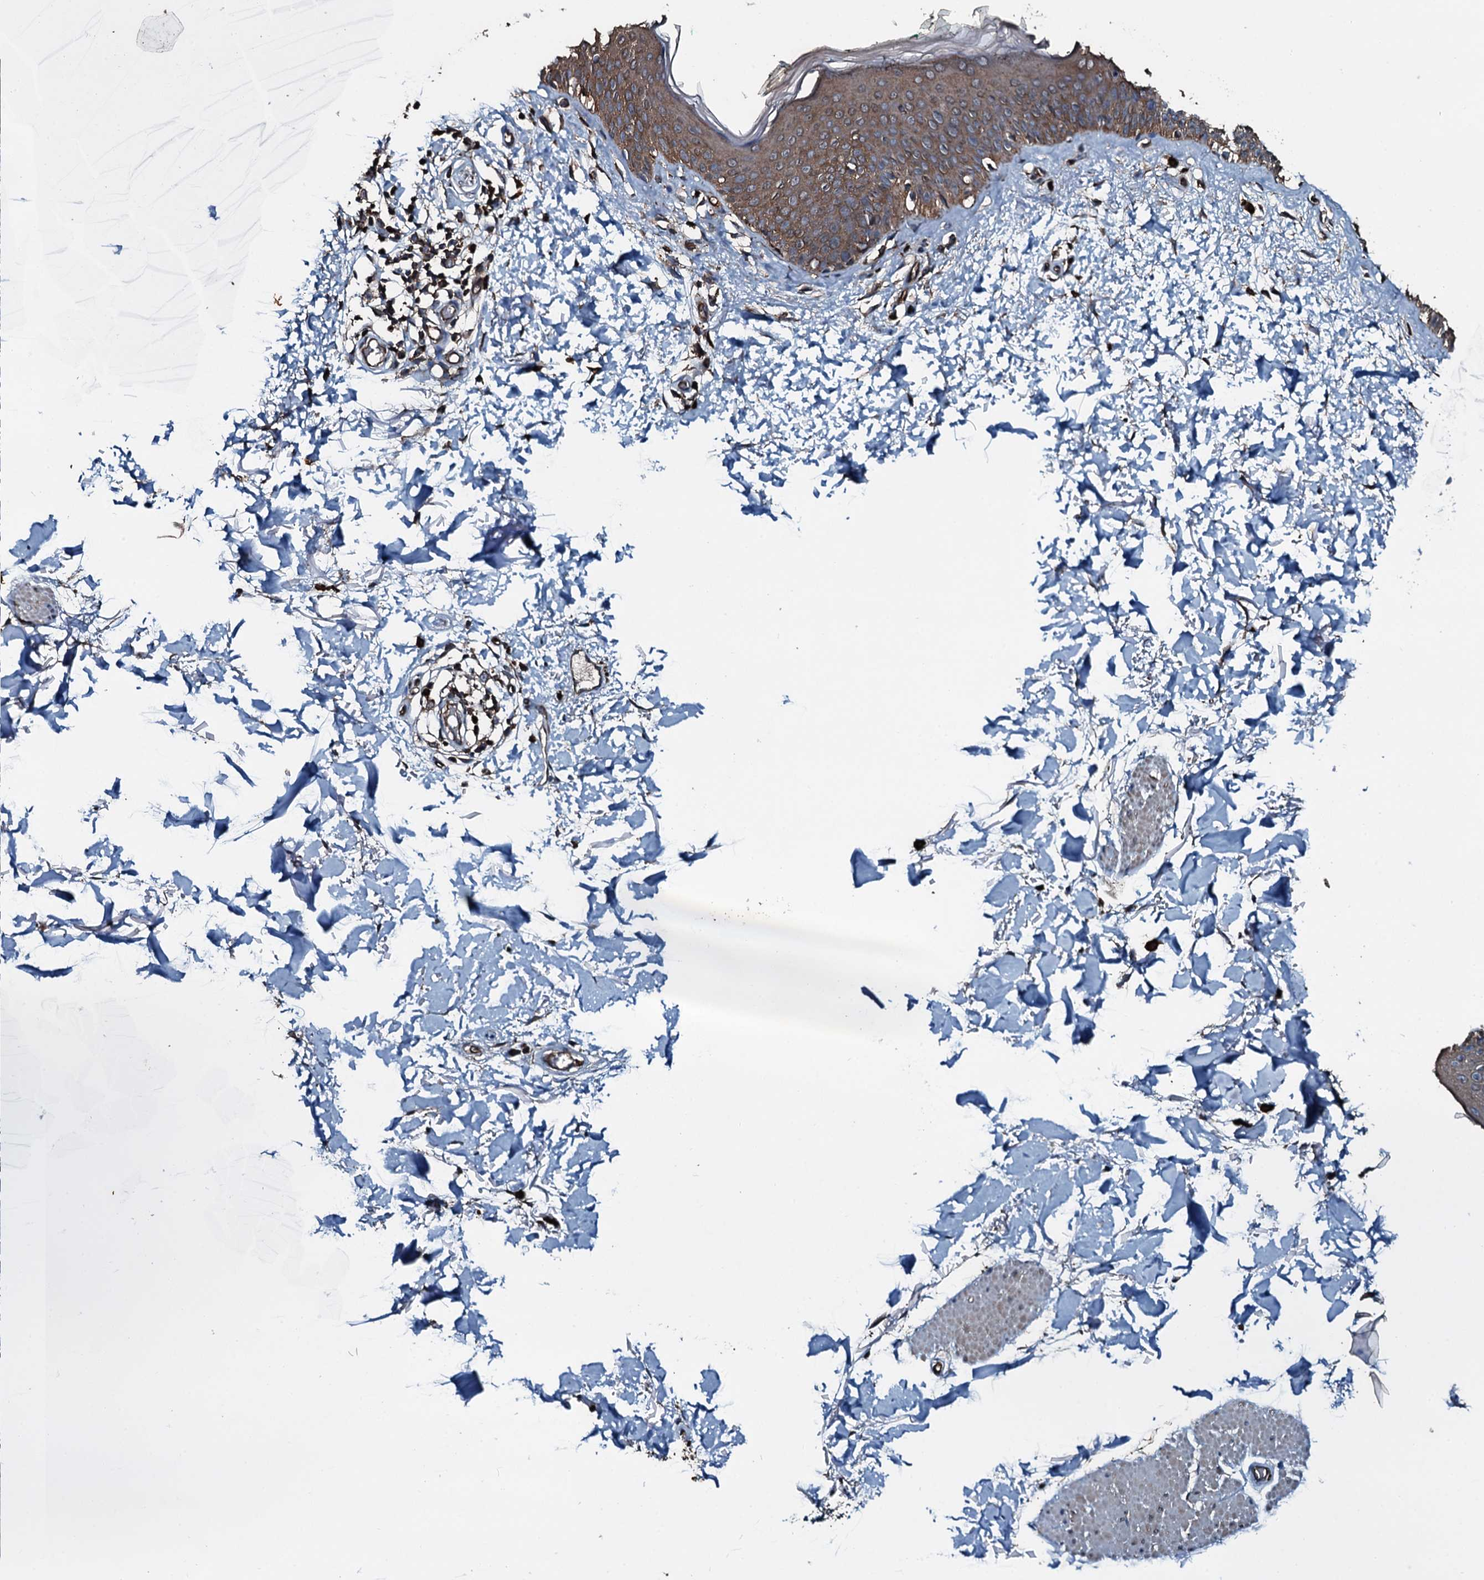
{"staining": {"intensity": "strong", "quantity": ">75%", "location": "cytoplasmic/membranous"}, "tissue": "skin", "cell_type": "Fibroblasts", "image_type": "normal", "snomed": [{"axis": "morphology", "description": "Normal tissue, NOS"}, {"axis": "topography", "description": "Skin"}], "caption": "Immunohistochemistry (IHC) photomicrograph of normal skin: human skin stained using immunohistochemistry shows high levels of strong protein expression localized specifically in the cytoplasmic/membranous of fibroblasts, appearing as a cytoplasmic/membranous brown color.", "gene": "SLC25A38", "patient": {"sex": "male", "age": 62}}